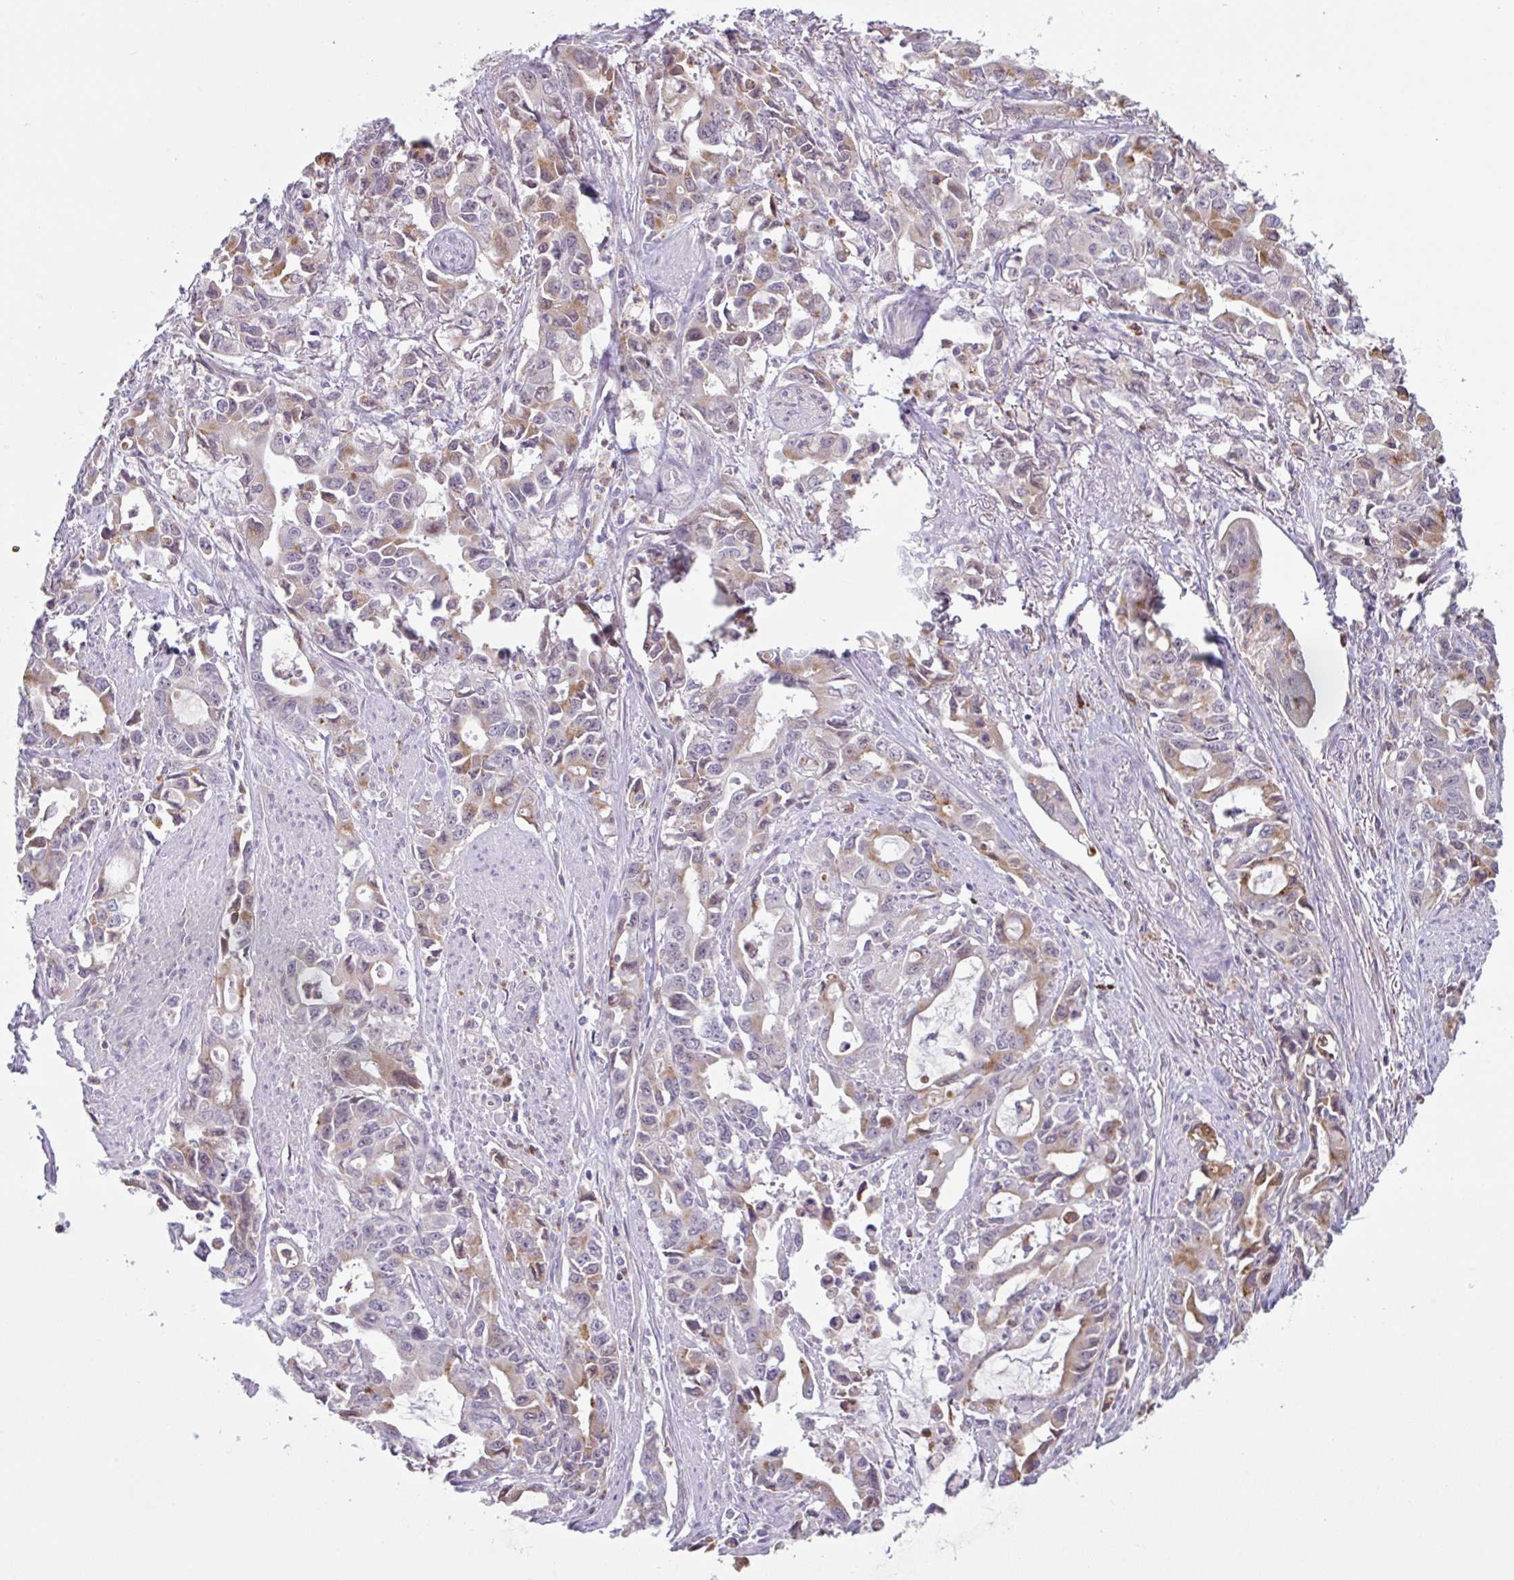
{"staining": {"intensity": "weak", "quantity": "25%-75%", "location": "cytoplasmic/membranous"}, "tissue": "stomach cancer", "cell_type": "Tumor cells", "image_type": "cancer", "snomed": [{"axis": "morphology", "description": "Adenocarcinoma, NOS"}, {"axis": "topography", "description": "Stomach, upper"}], "caption": "Brown immunohistochemical staining in human stomach adenocarcinoma exhibits weak cytoplasmic/membranous expression in about 25%-75% of tumor cells.", "gene": "TAF1D", "patient": {"sex": "male", "age": 85}}